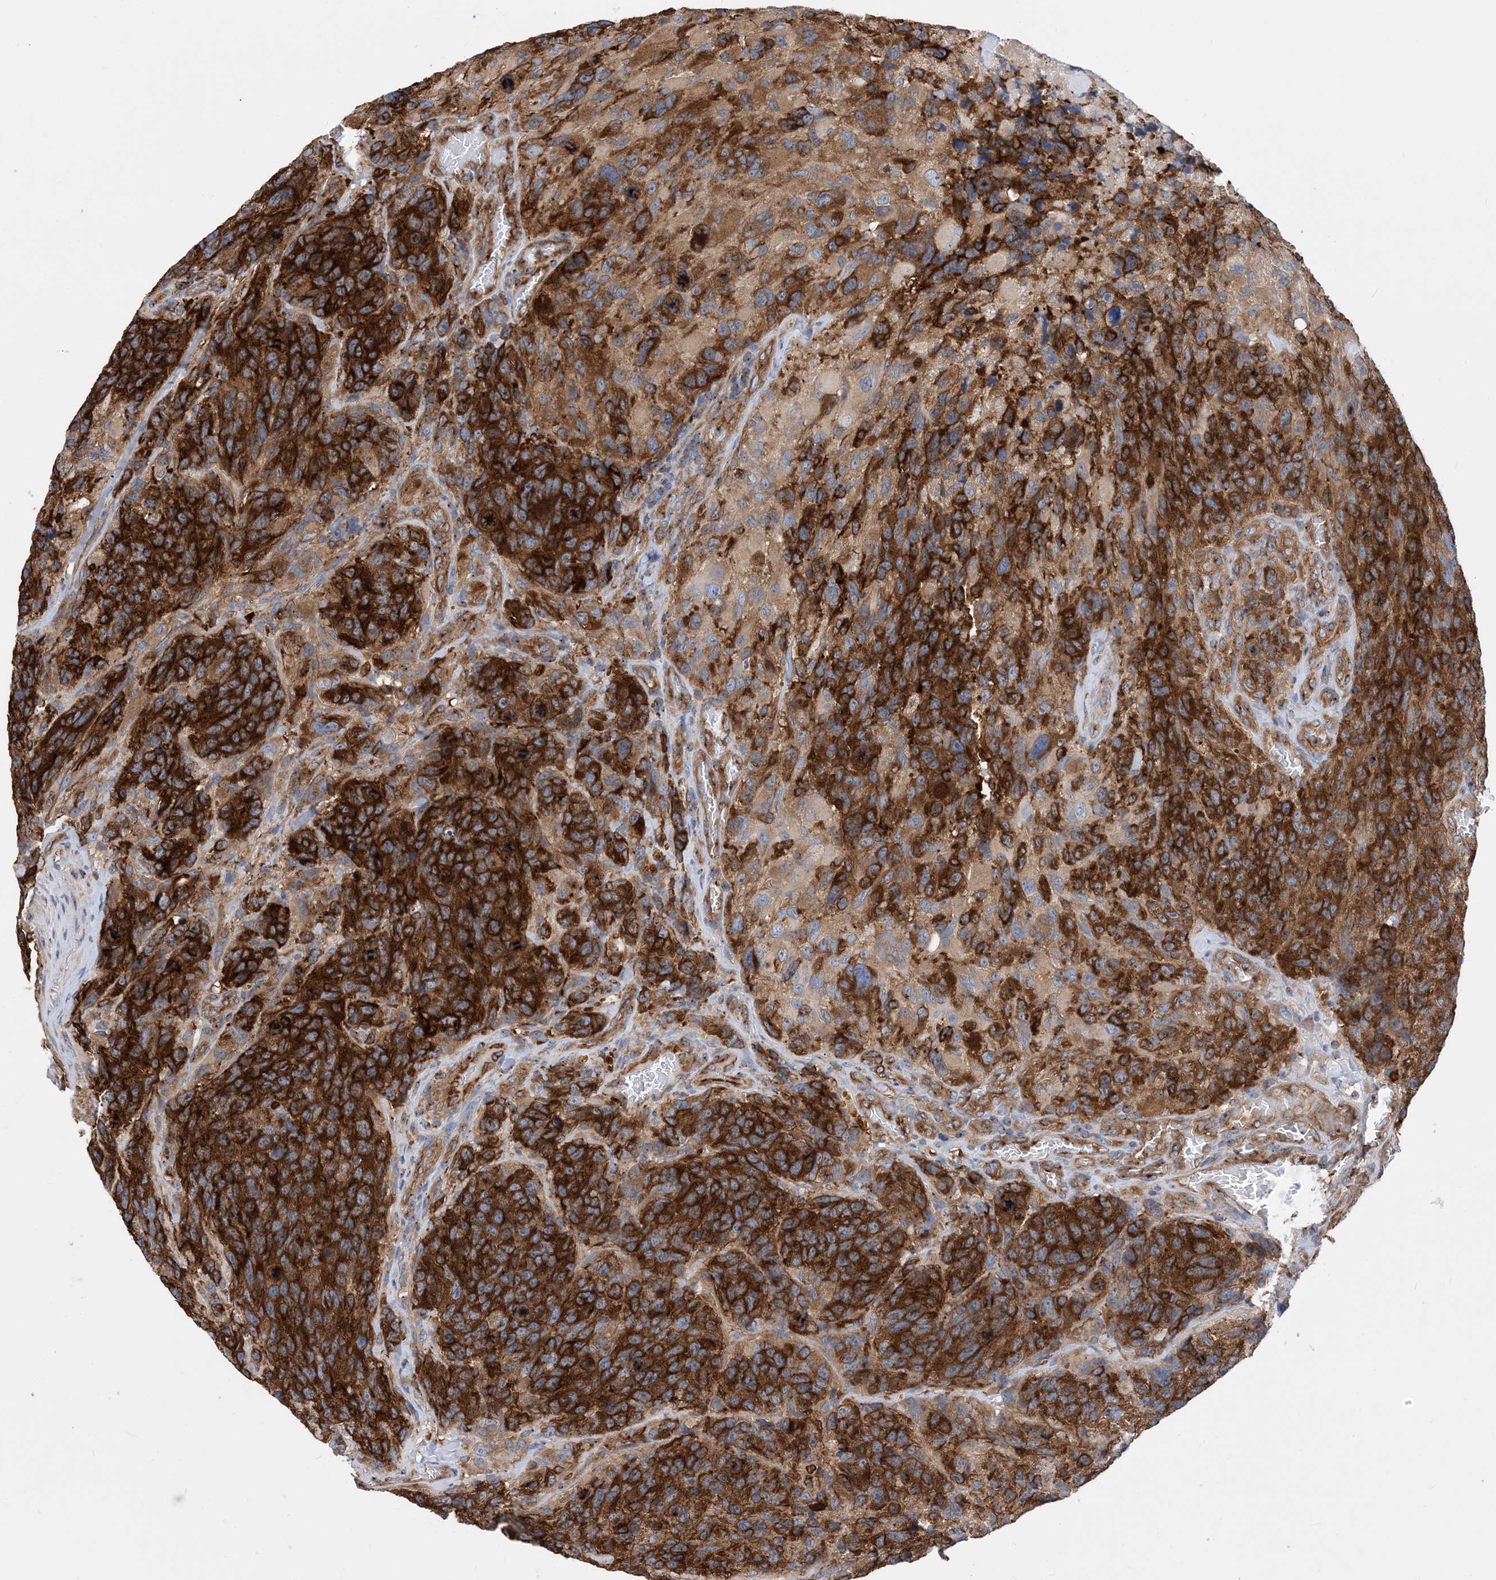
{"staining": {"intensity": "strong", "quantity": "25%-75%", "location": "cytoplasmic/membranous"}, "tissue": "glioma", "cell_type": "Tumor cells", "image_type": "cancer", "snomed": [{"axis": "morphology", "description": "Glioma, malignant, High grade"}, {"axis": "topography", "description": "Brain"}], "caption": "Immunohistochemical staining of human glioma reveals strong cytoplasmic/membranous protein positivity in about 25%-75% of tumor cells.", "gene": "DYNC1LI1", "patient": {"sex": "male", "age": 69}}